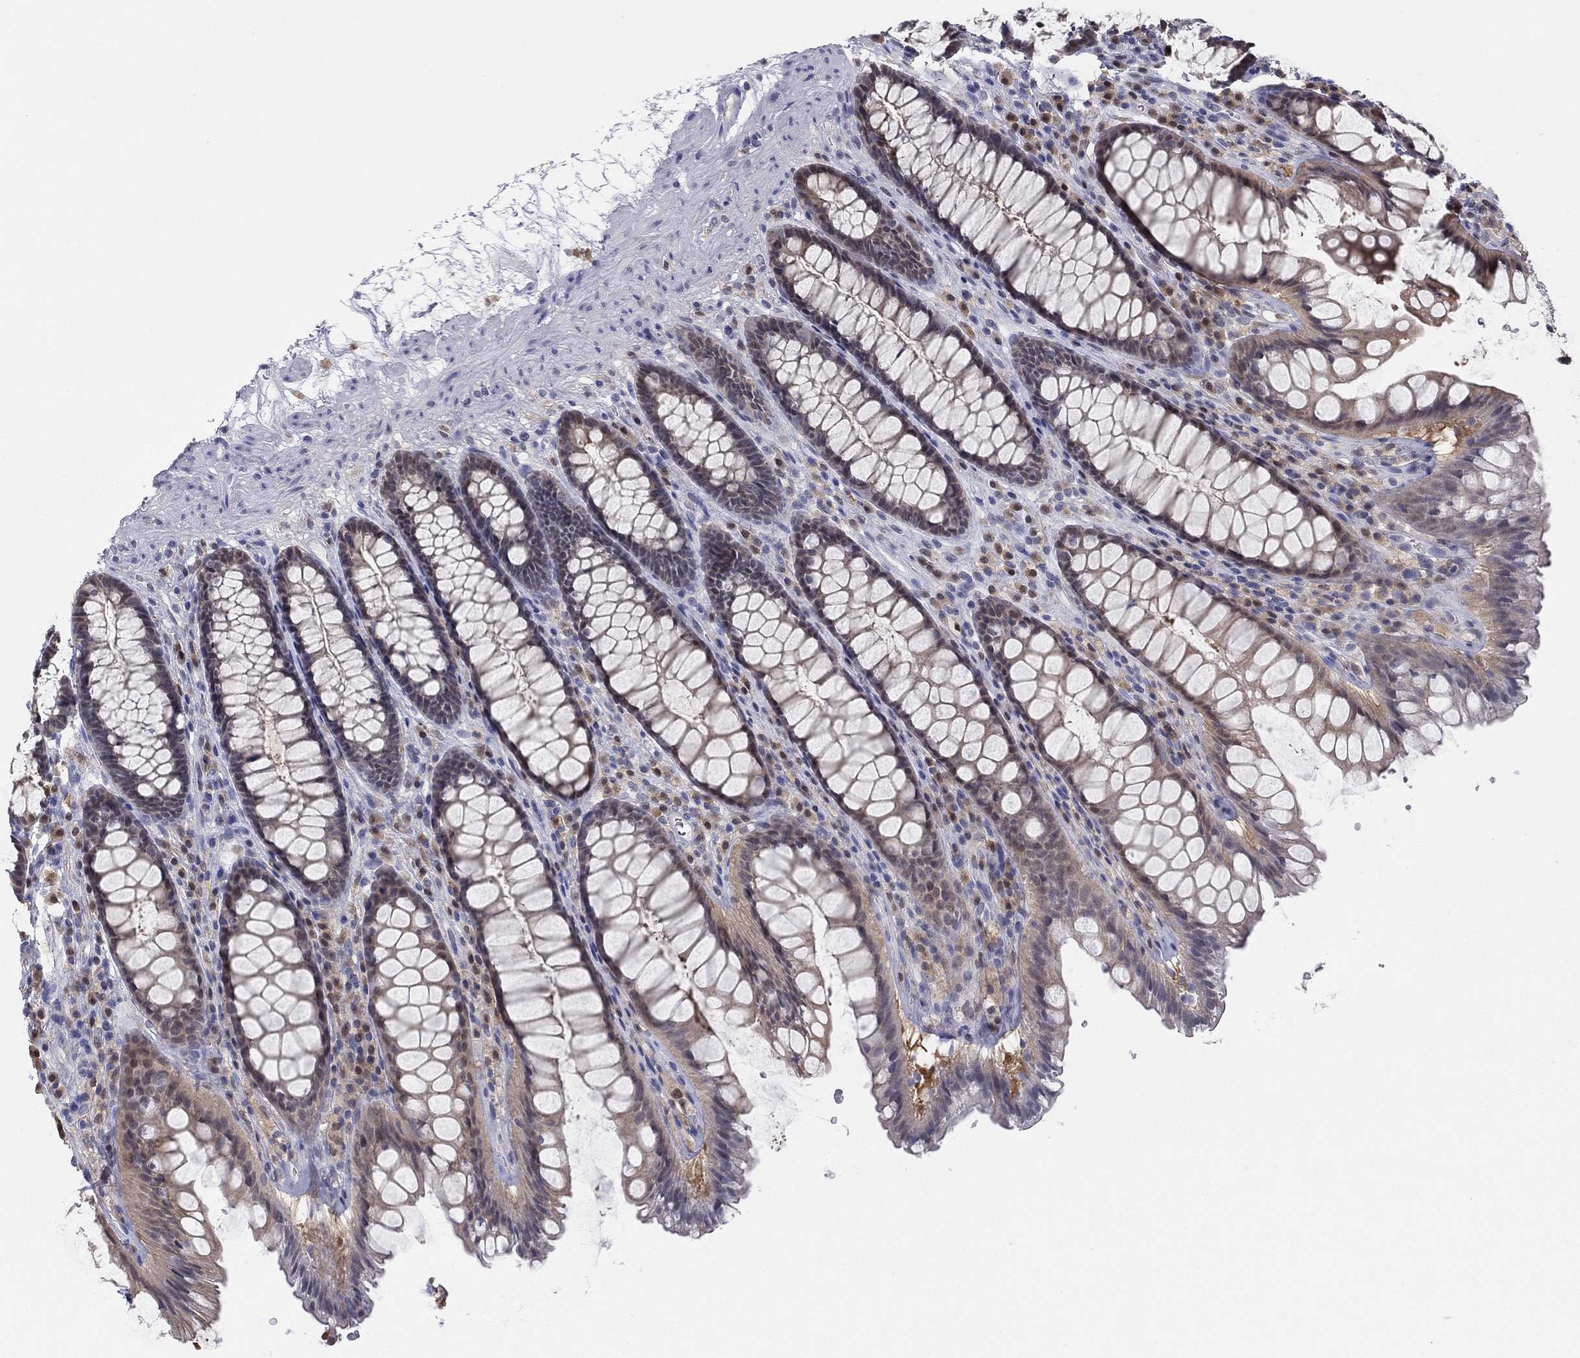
{"staining": {"intensity": "weak", "quantity": "<25%", "location": "cytoplasmic/membranous"}, "tissue": "rectum", "cell_type": "Glandular cells", "image_type": "normal", "snomed": [{"axis": "morphology", "description": "Normal tissue, NOS"}, {"axis": "topography", "description": "Rectum"}], "caption": "Immunohistochemistry of benign human rectum exhibits no expression in glandular cells. (DAB (3,3'-diaminobenzidine) immunohistochemistry visualized using brightfield microscopy, high magnification).", "gene": "PDXK", "patient": {"sex": "male", "age": 72}}